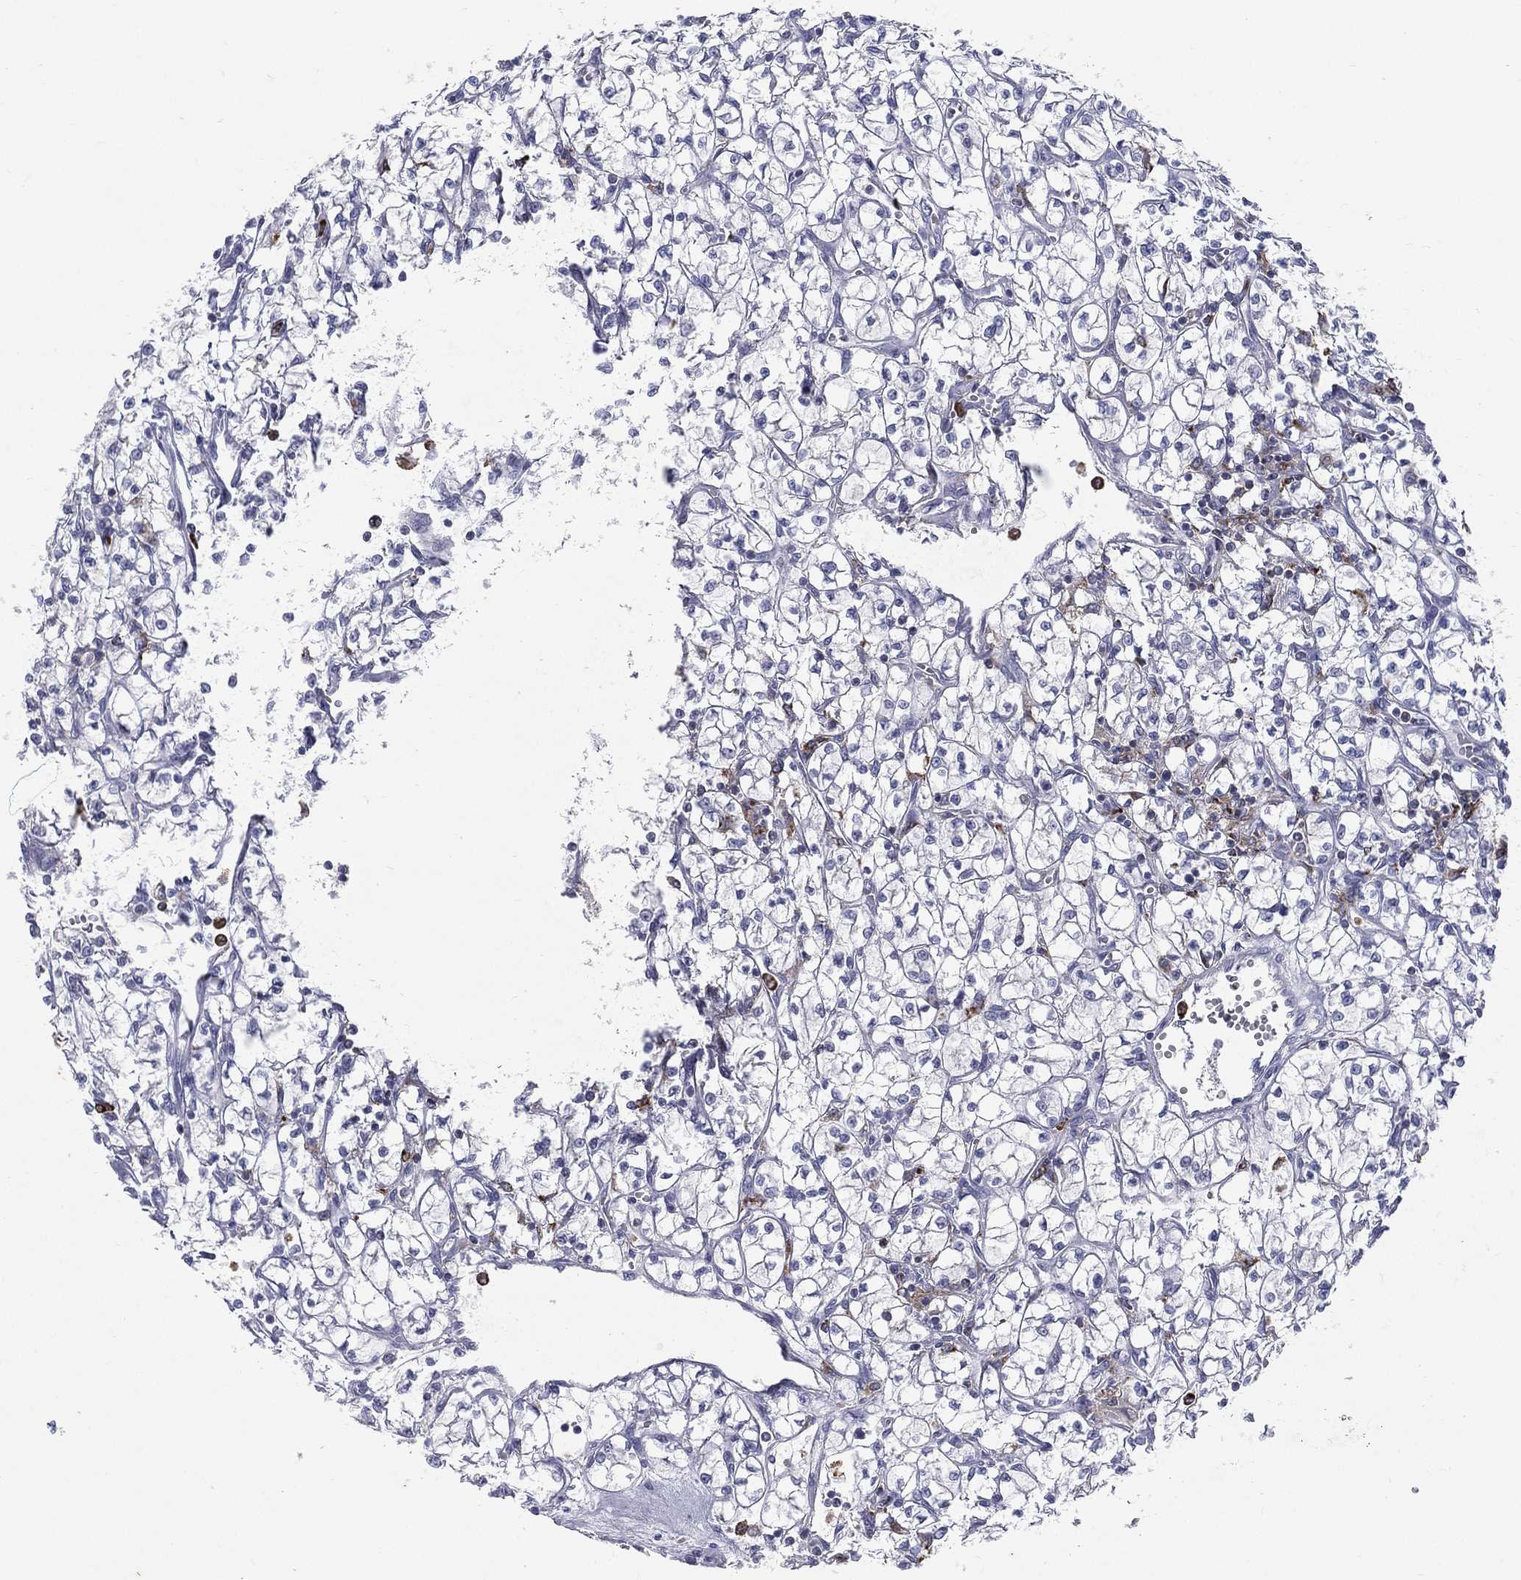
{"staining": {"intensity": "negative", "quantity": "none", "location": "none"}, "tissue": "renal cancer", "cell_type": "Tumor cells", "image_type": "cancer", "snomed": [{"axis": "morphology", "description": "Adenocarcinoma, NOS"}, {"axis": "topography", "description": "Kidney"}], "caption": "Image shows no protein staining in tumor cells of adenocarcinoma (renal) tissue.", "gene": "EVI2B", "patient": {"sex": "female", "age": 64}}